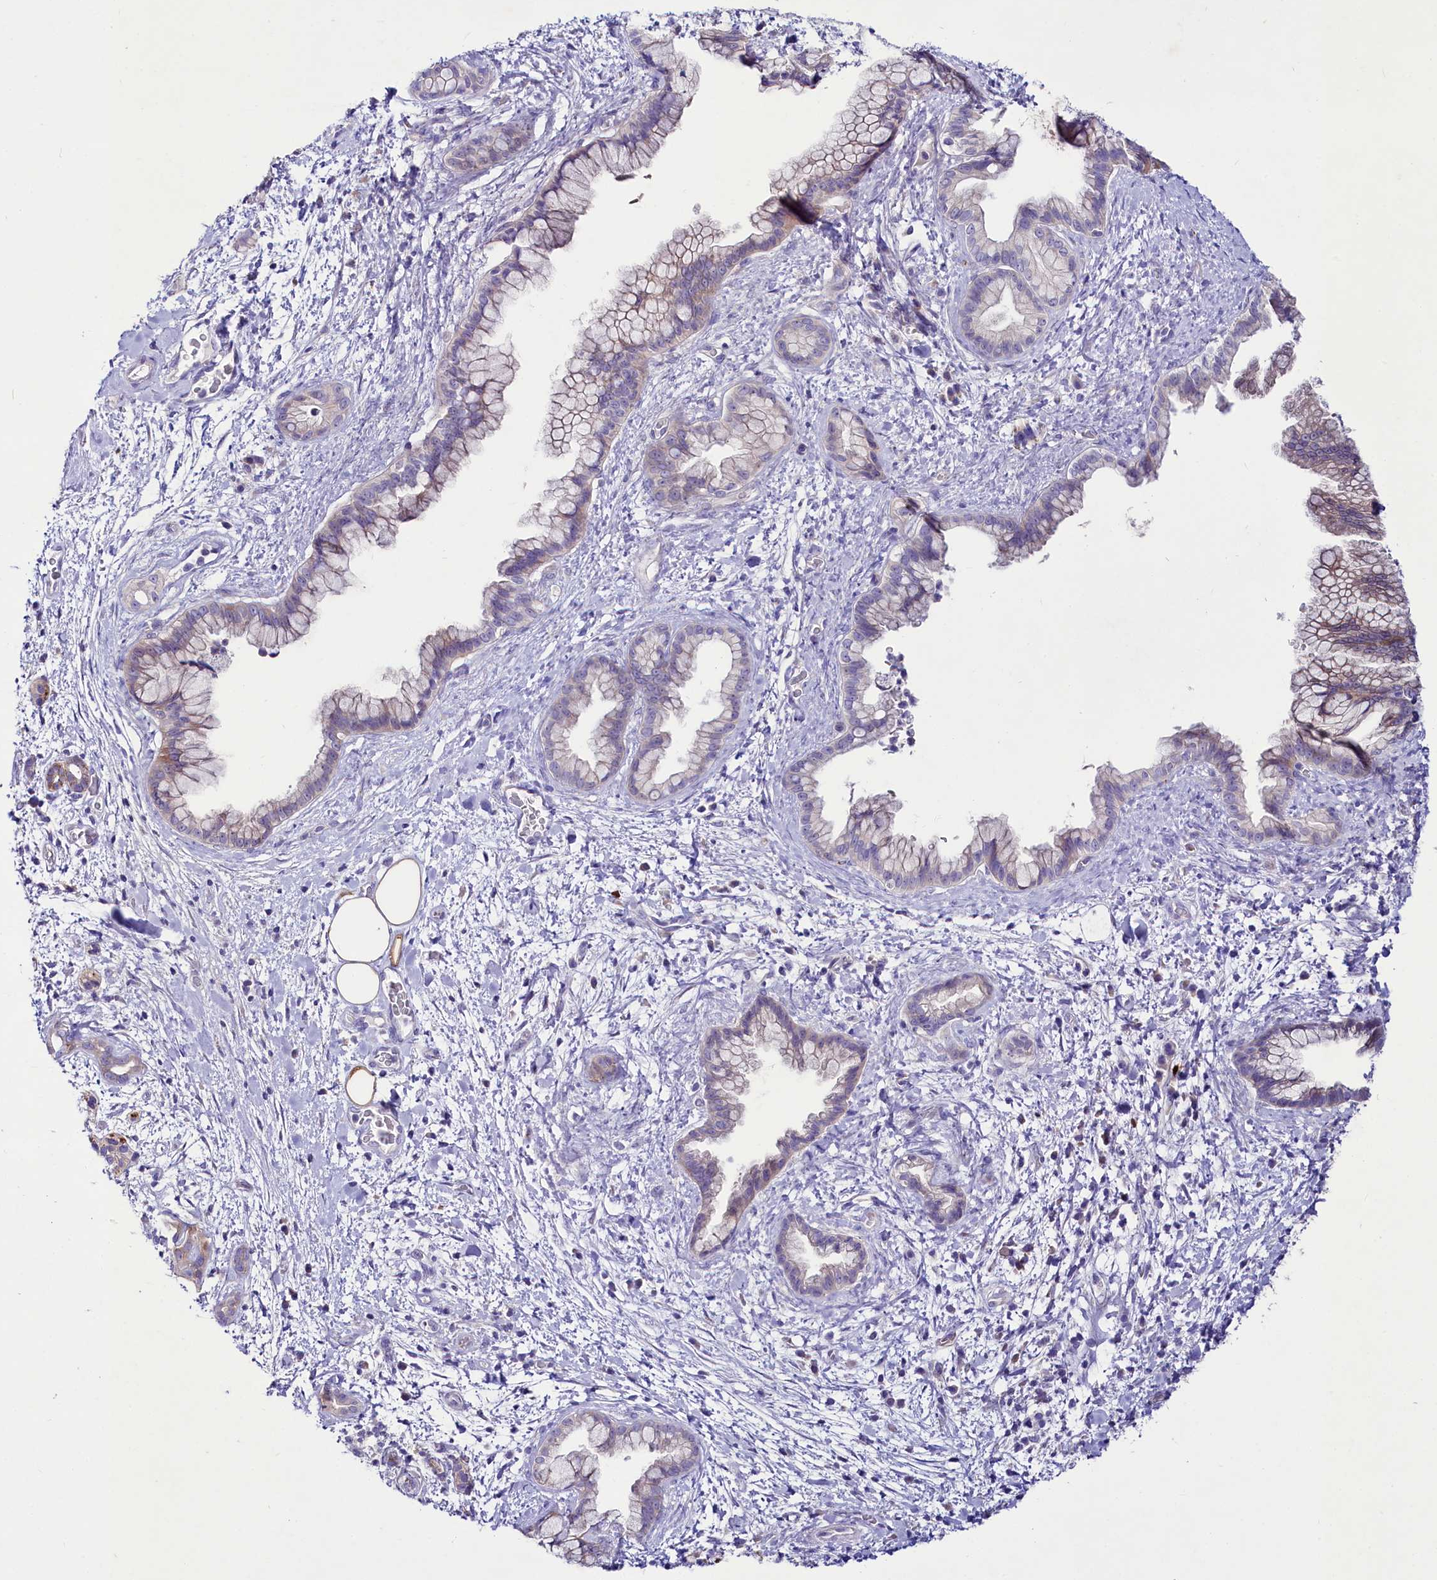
{"staining": {"intensity": "weak", "quantity": "<25%", "location": "cytoplasmic/membranous"}, "tissue": "pancreatic cancer", "cell_type": "Tumor cells", "image_type": "cancer", "snomed": [{"axis": "morphology", "description": "Adenocarcinoma, NOS"}, {"axis": "topography", "description": "Pancreas"}], "caption": "The histopathology image demonstrates no significant positivity in tumor cells of adenocarcinoma (pancreatic). Brightfield microscopy of IHC stained with DAB (3,3'-diaminobenzidine) (brown) and hematoxylin (blue), captured at high magnification.", "gene": "ABHD5", "patient": {"sex": "female", "age": 78}}